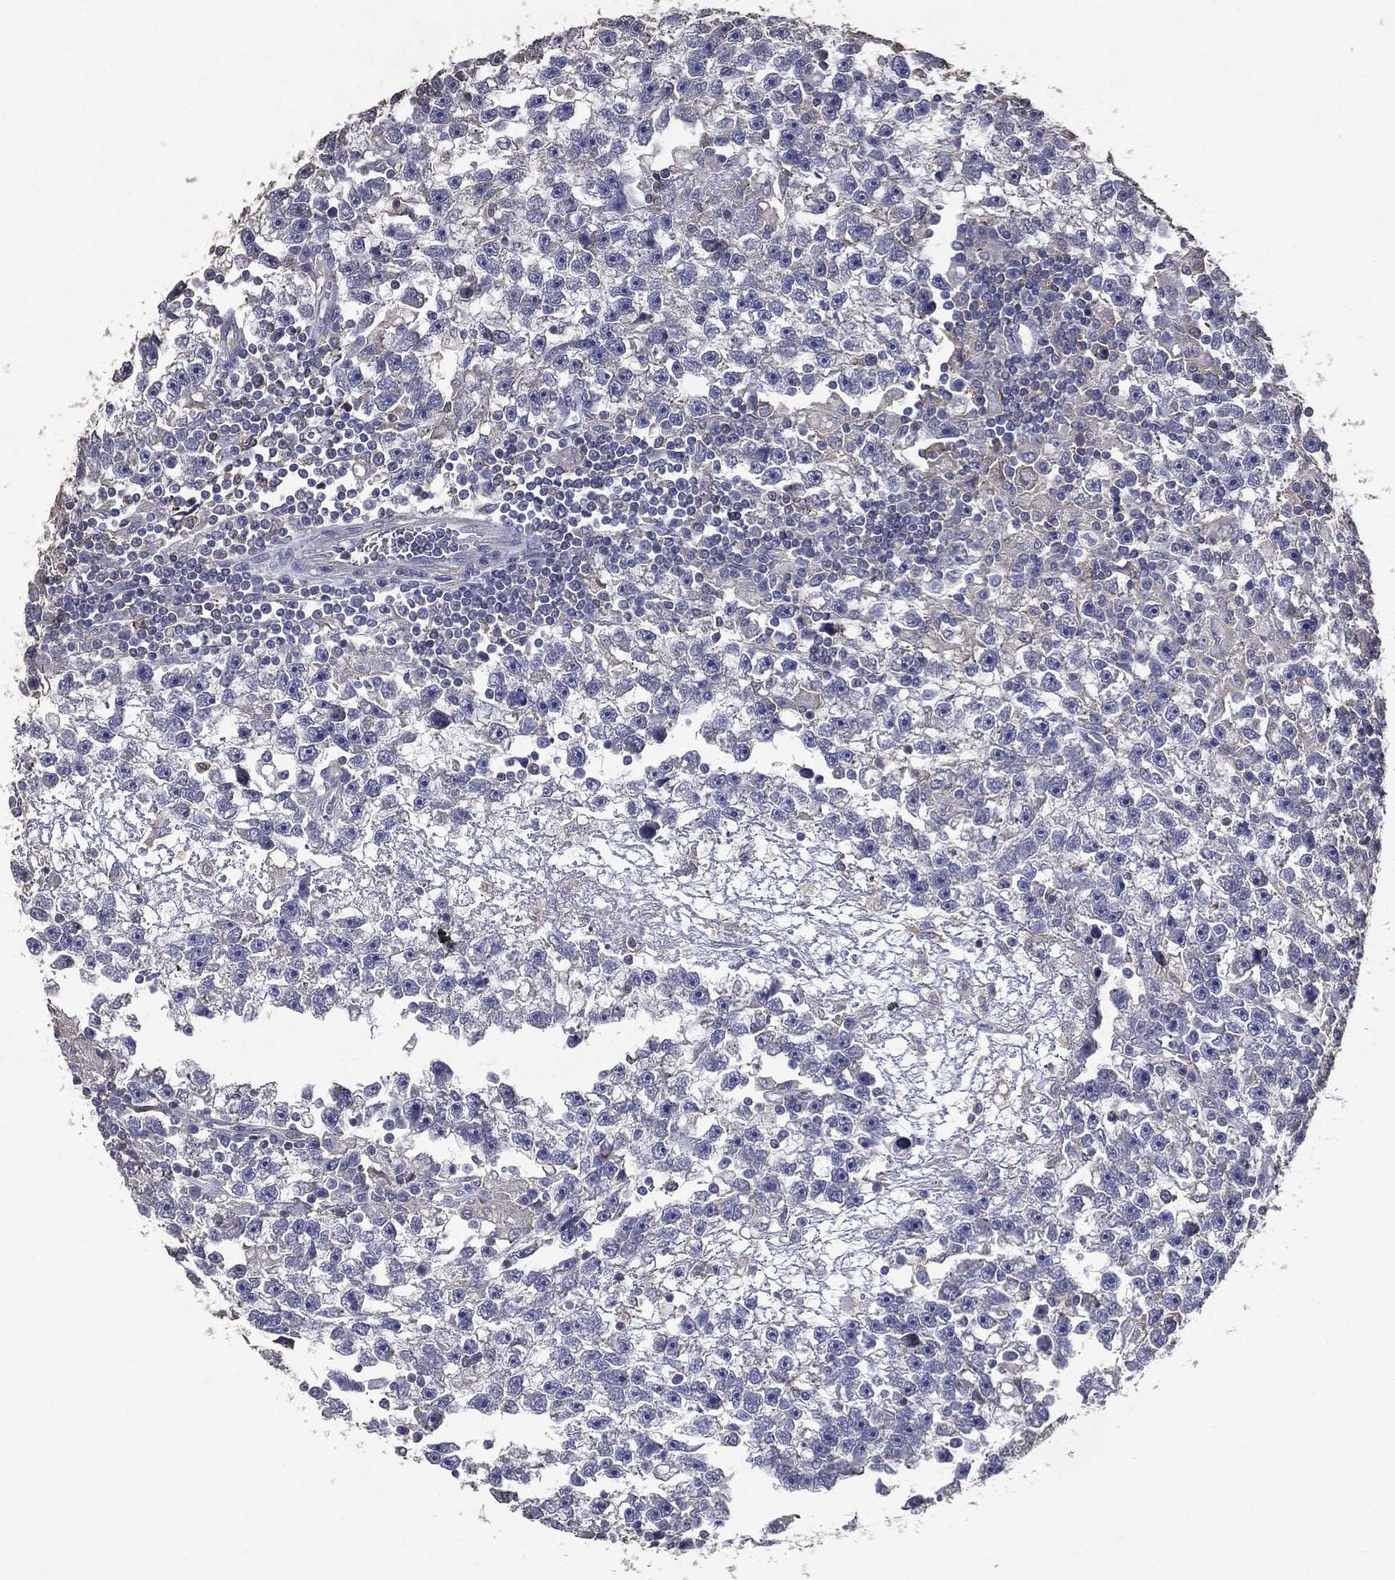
{"staining": {"intensity": "negative", "quantity": "none", "location": "none"}, "tissue": "testis cancer", "cell_type": "Tumor cells", "image_type": "cancer", "snomed": [{"axis": "morphology", "description": "Seminoma, NOS"}, {"axis": "topography", "description": "Testis"}], "caption": "Tumor cells are negative for protein expression in human testis cancer. (DAB immunohistochemistry (IHC) with hematoxylin counter stain).", "gene": "SERPINB2", "patient": {"sex": "male", "age": 47}}